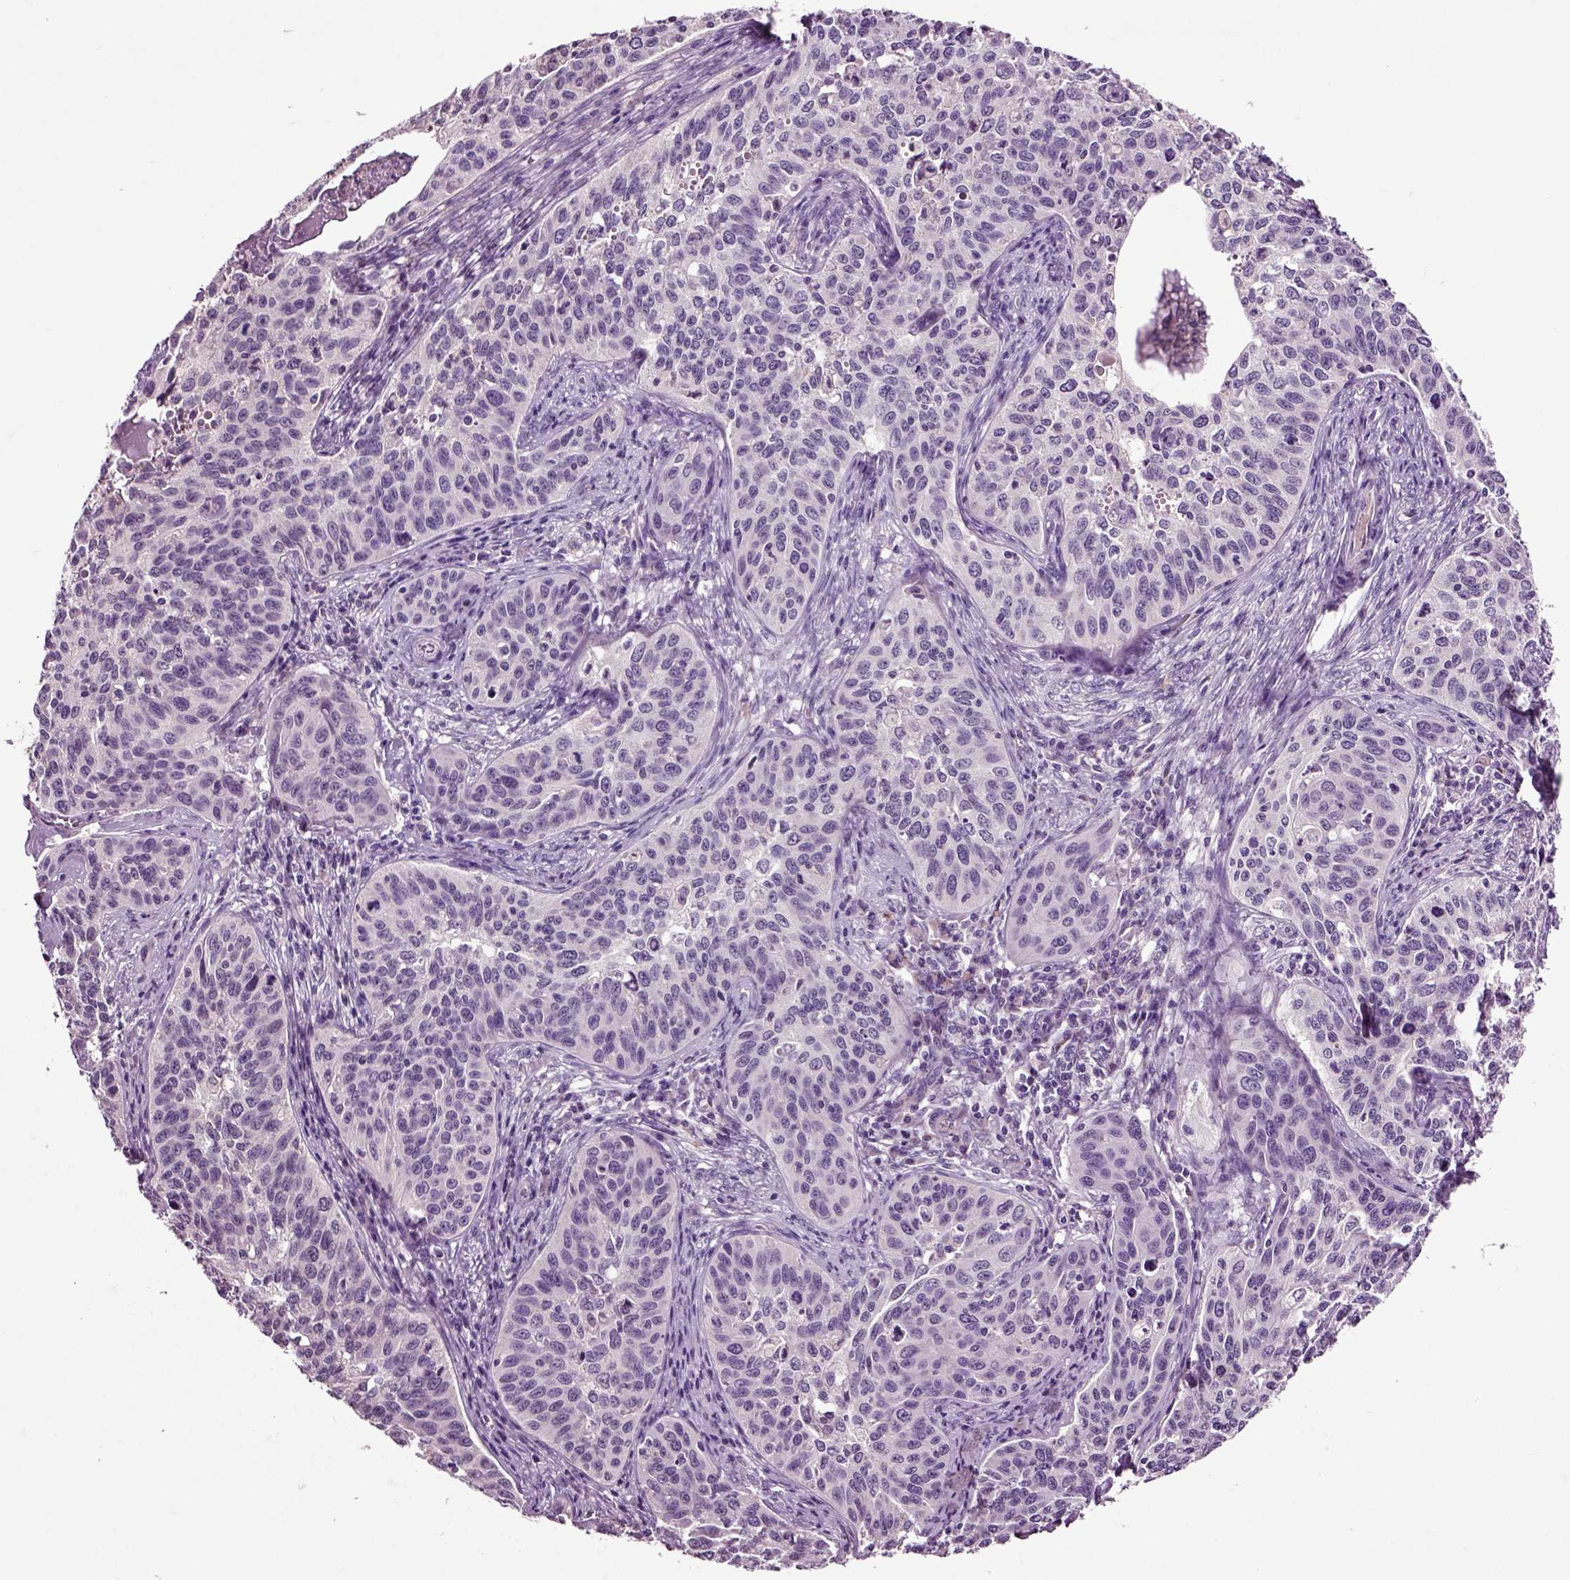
{"staining": {"intensity": "negative", "quantity": "none", "location": "none"}, "tissue": "cervical cancer", "cell_type": "Tumor cells", "image_type": "cancer", "snomed": [{"axis": "morphology", "description": "Squamous cell carcinoma, NOS"}, {"axis": "topography", "description": "Cervix"}], "caption": "Histopathology image shows no significant protein staining in tumor cells of cervical squamous cell carcinoma.", "gene": "CRHR1", "patient": {"sex": "female", "age": 31}}